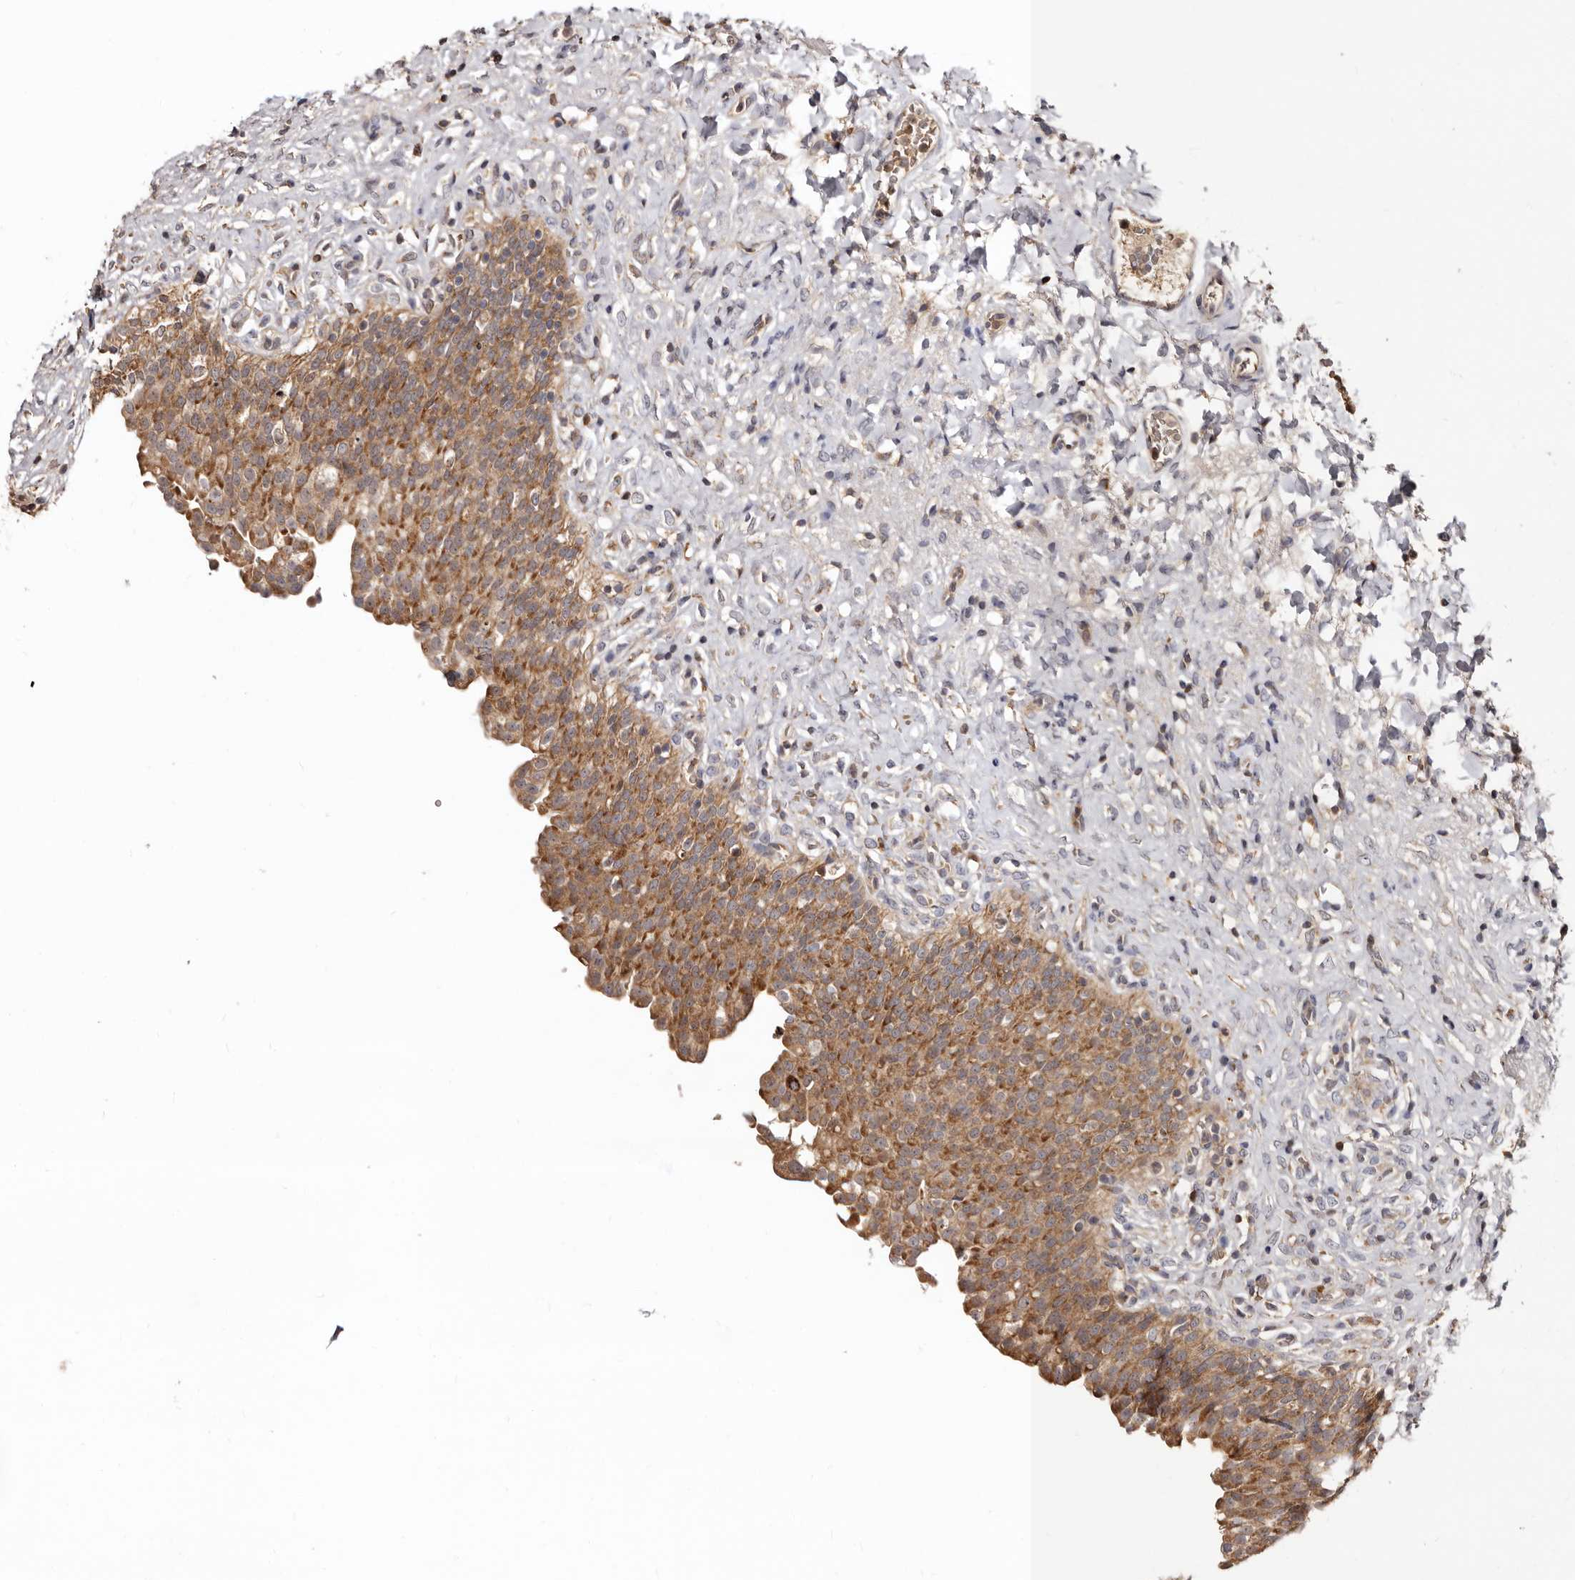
{"staining": {"intensity": "moderate", "quantity": ">75%", "location": "cytoplasmic/membranous"}, "tissue": "urinary bladder", "cell_type": "Urothelial cells", "image_type": "normal", "snomed": [{"axis": "morphology", "description": "Urothelial carcinoma, High grade"}, {"axis": "topography", "description": "Urinary bladder"}], "caption": "A photomicrograph showing moderate cytoplasmic/membranous staining in approximately >75% of urothelial cells in normal urinary bladder, as visualized by brown immunohistochemical staining.", "gene": "BAX", "patient": {"sex": "male", "age": 46}}